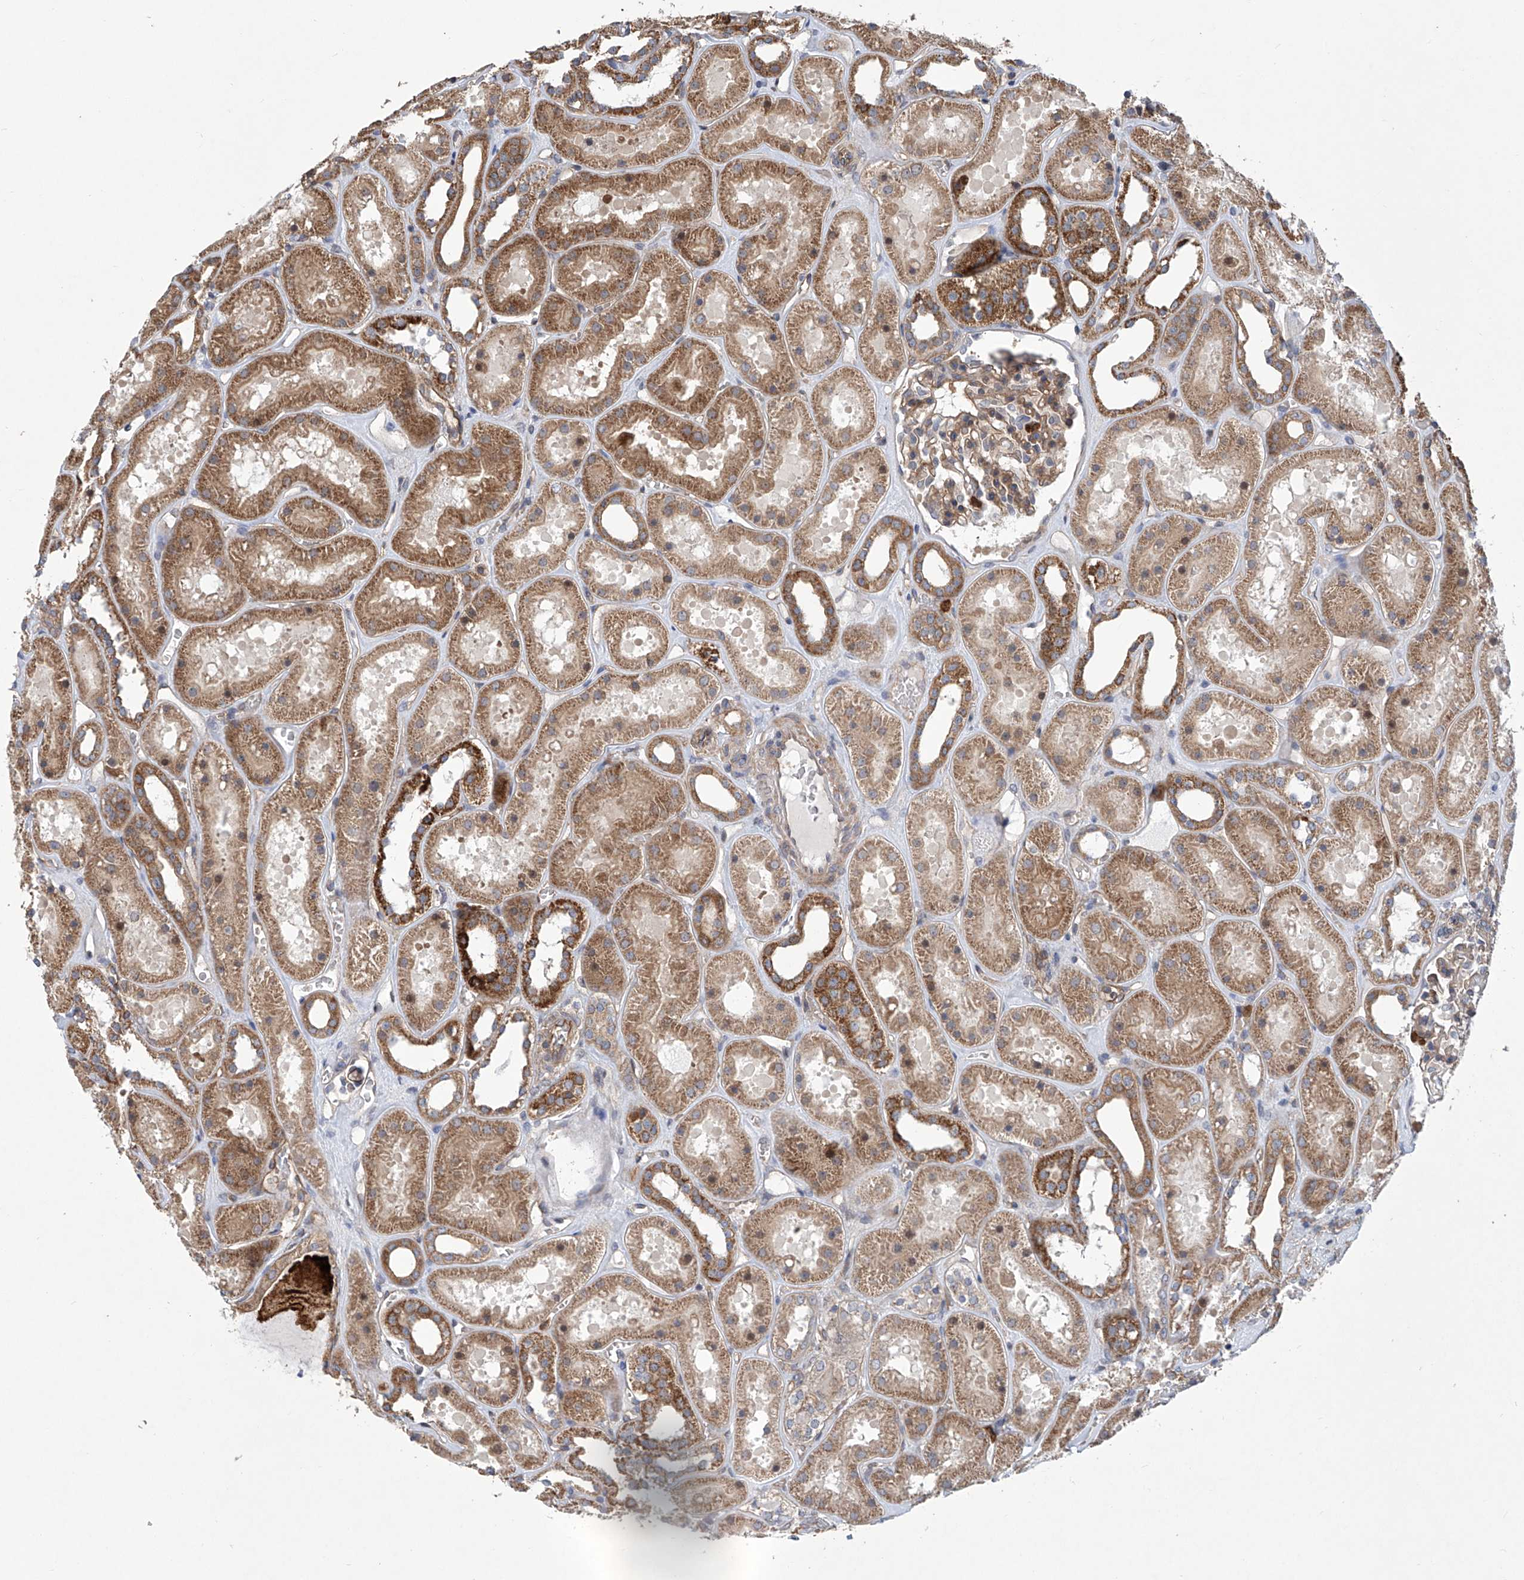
{"staining": {"intensity": "moderate", "quantity": "25%-75%", "location": "cytoplasmic/membranous"}, "tissue": "kidney", "cell_type": "Cells in glomeruli", "image_type": "normal", "snomed": [{"axis": "morphology", "description": "Normal tissue, NOS"}, {"axis": "topography", "description": "Kidney"}], "caption": "Immunohistochemical staining of normal human kidney exhibits 25%-75% levels of moderate cytoplasmic/membranous protein staining in approximately 25%-75% of cells in glomeruli. The staining is performed using DAB (3,3'-diaminobenzidine) brown chromogen to label protein expression. The nuclei are counter-stained blue using hematoxylin.", "gene": "EIF2D", "patient": {"sex": "female", "age": 41}}